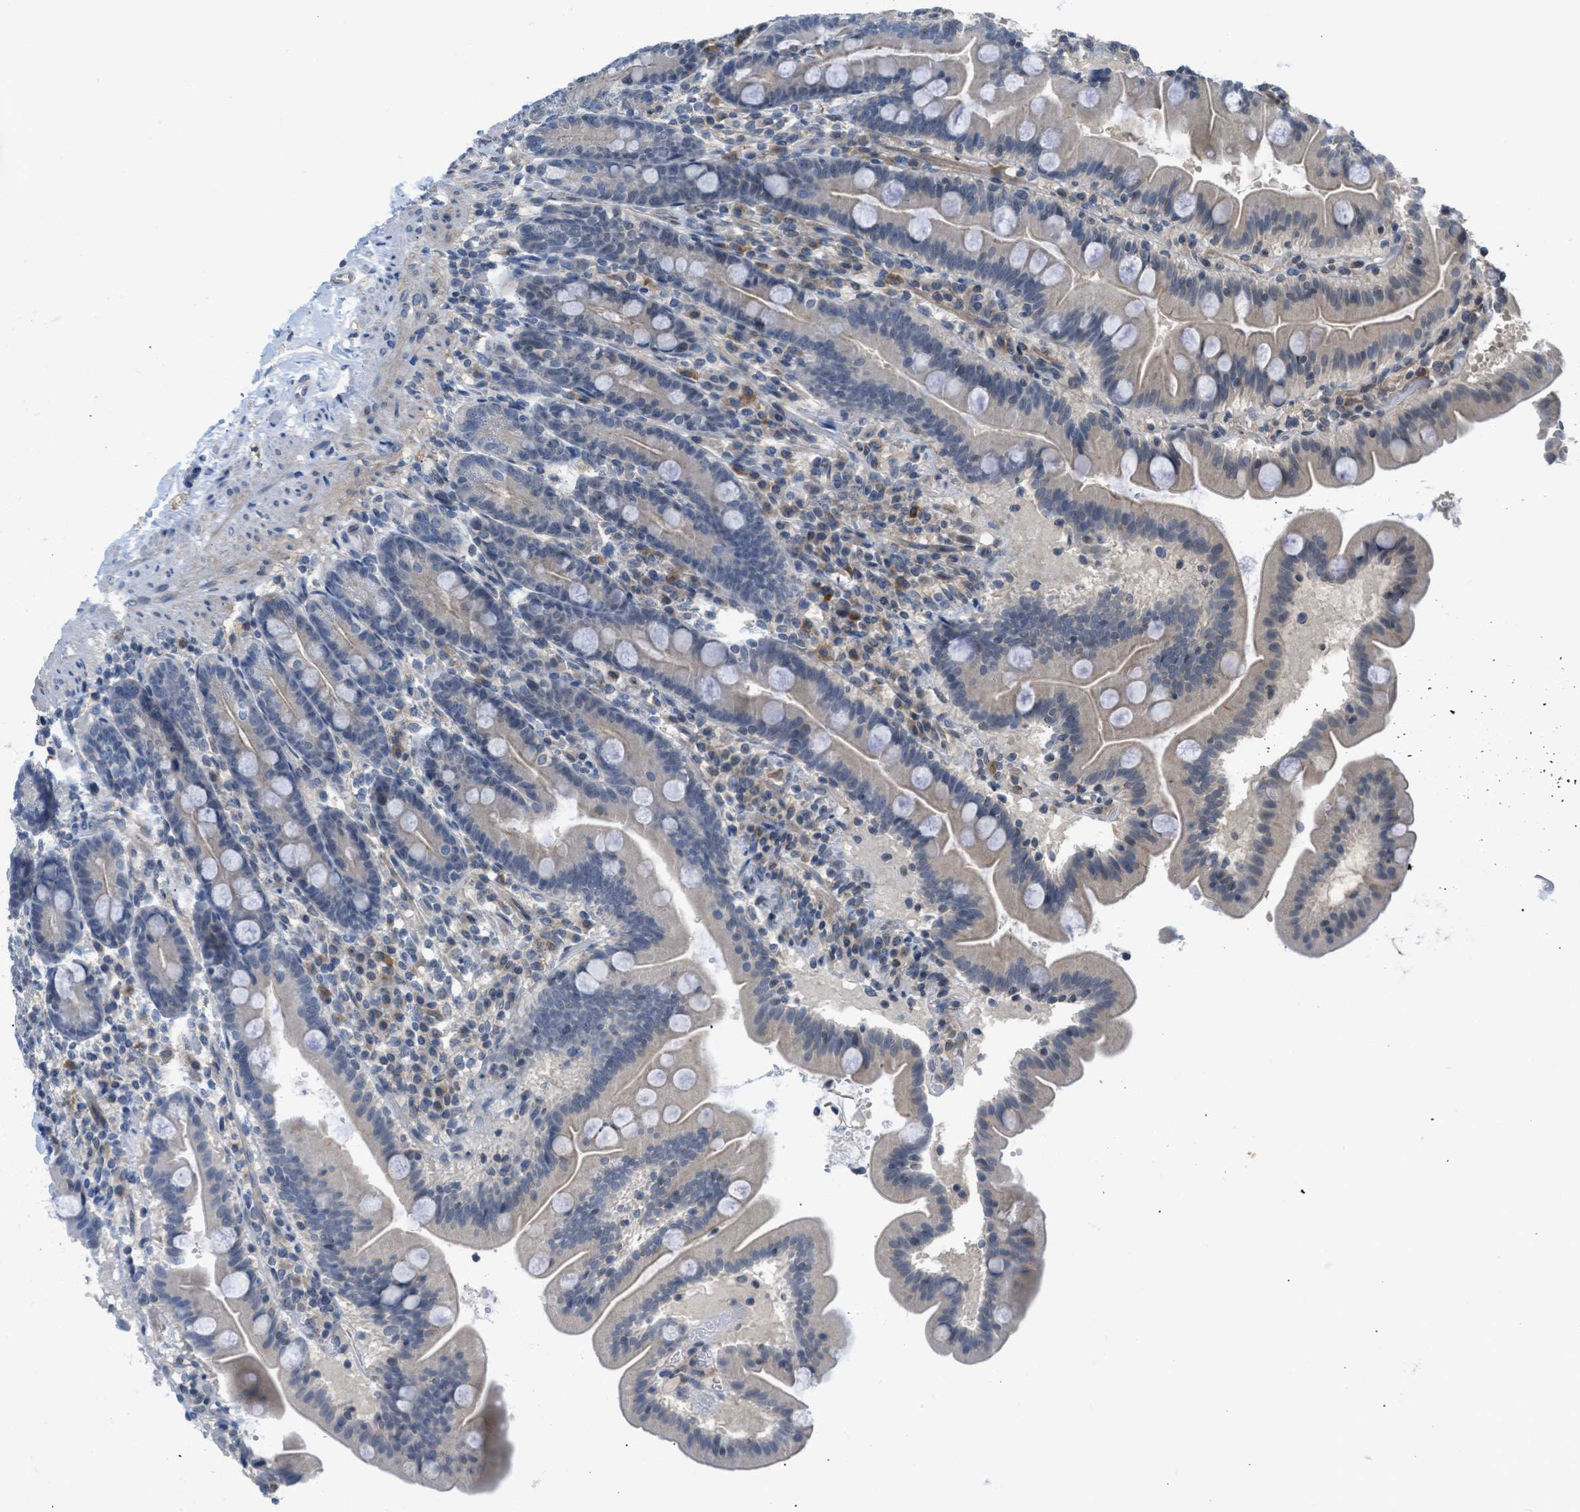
{"staining": {"intensity": "weak", "quantity": "25%-75%", "location": "cytoplasmic/membranous"}, "tissue": "duodenum", "cell_type": "Glandular cells", "image_type": "normal", "snomed": [{"axis": "morphology", "description": "Normal tissue, NOS"}, {"axis": "topography", "description": "Duodenum"}], "caption": "IHC image of unremarkable duodenum: duodenum stained using immunohistochemistry (IHC) demonstrates low levels of weak protein expression localized specifically in the cytoplasmic/membranous of glandular cells, appearing as a cytoplasmic/membranous brown color.", "gene": "TTBK2", "patient": {"sex": "male", "age": 54}}